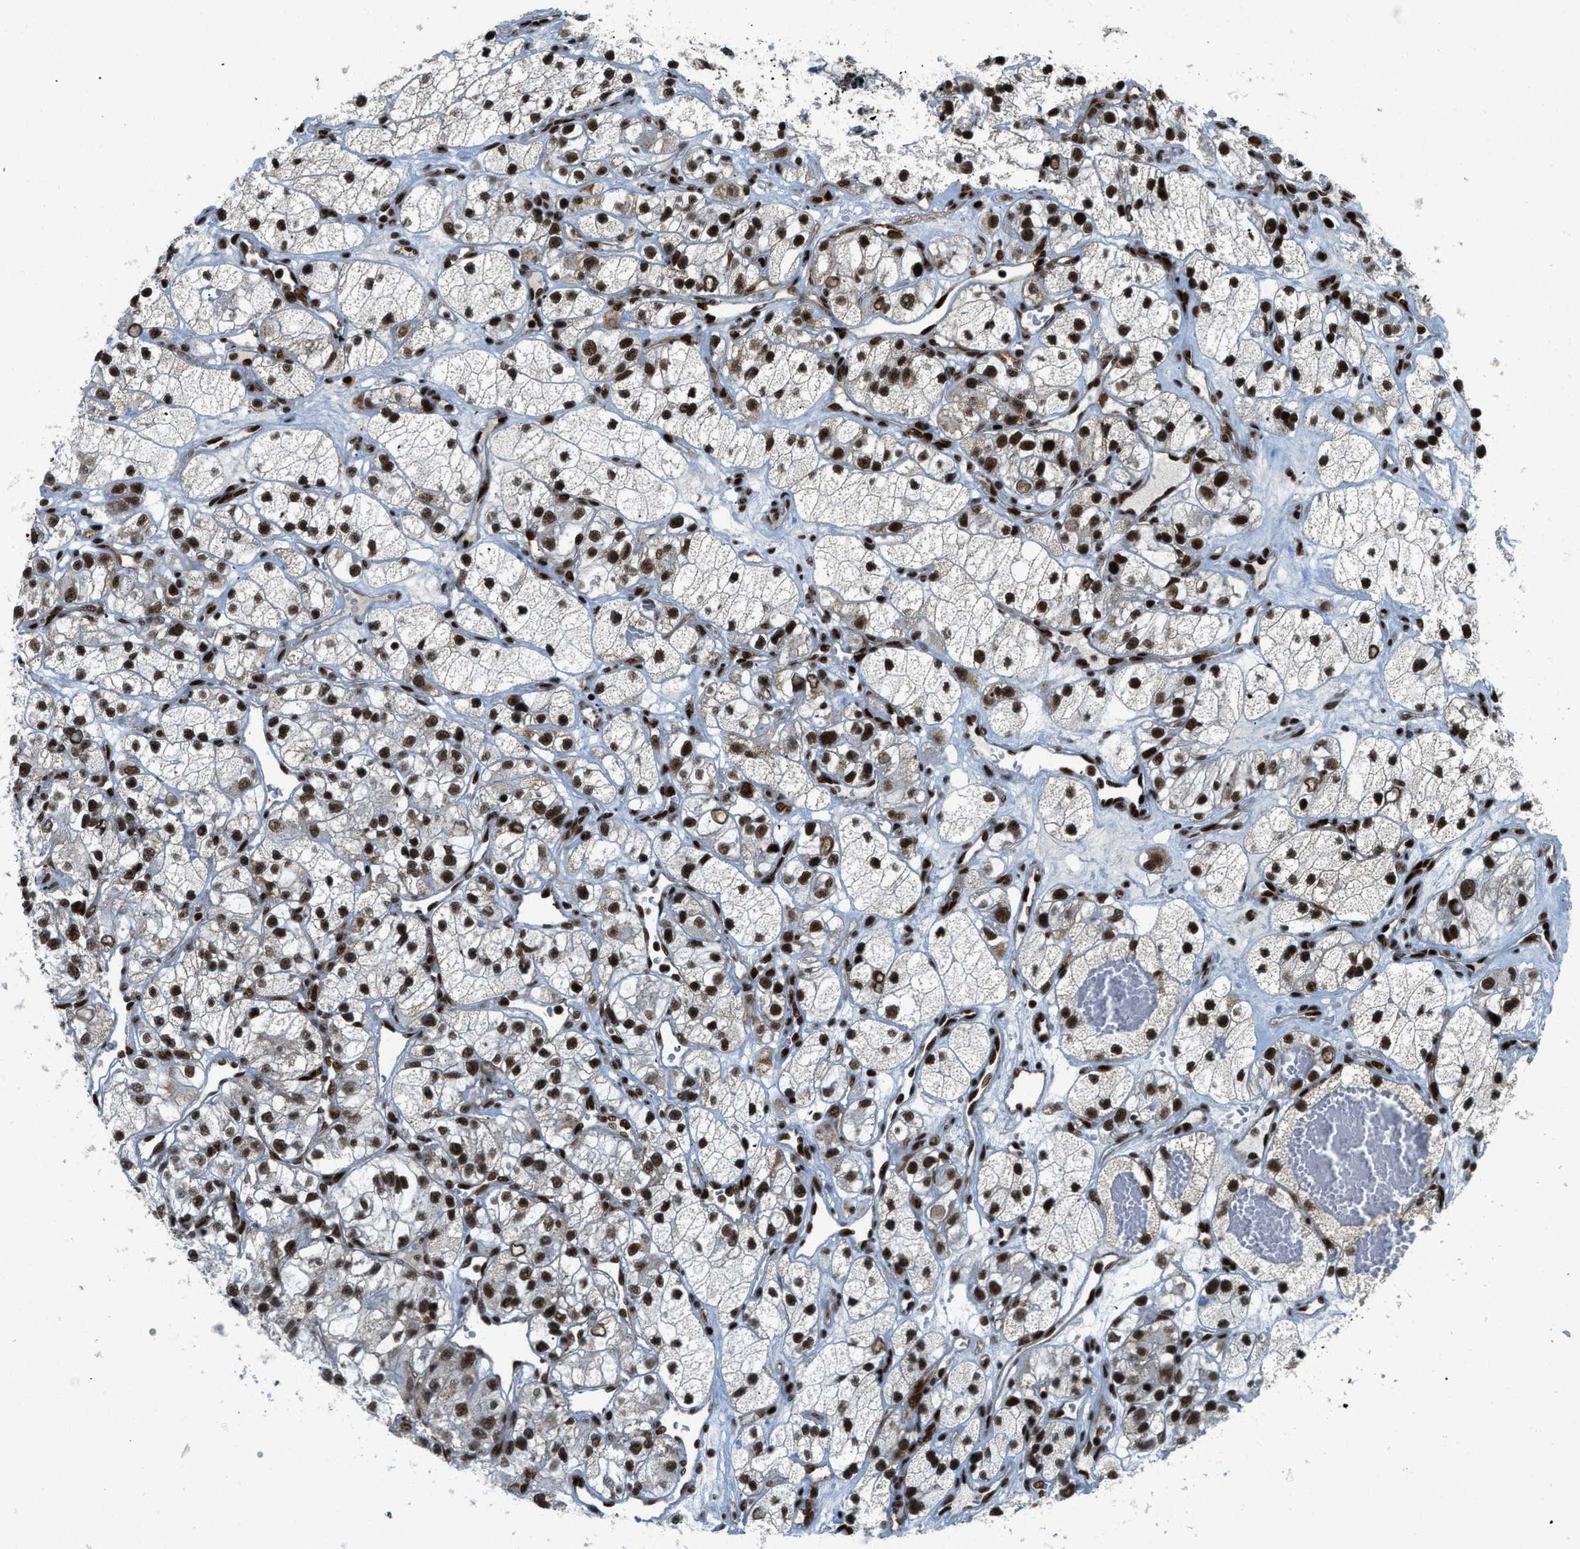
{"staining": {"intensity": "strong", "quantity": ">75%", "location": "nuclear"}, "tissue": "renal cancer", "cell_type": "Tumor cells", "image_type": "cancer", "snomed": [{"axis": "morphology", "description": "Adenocarcinoma, NOS"}, {"axis": "topography", "description": "Kidney"}], "caption": "Adenocarcinoma (renal) stained with a brown dye displays strong nuclear positive expression in about >75% of tumor cells.", "gene": "GABPB1", "patient": {"sex": "female", "age": 57}}